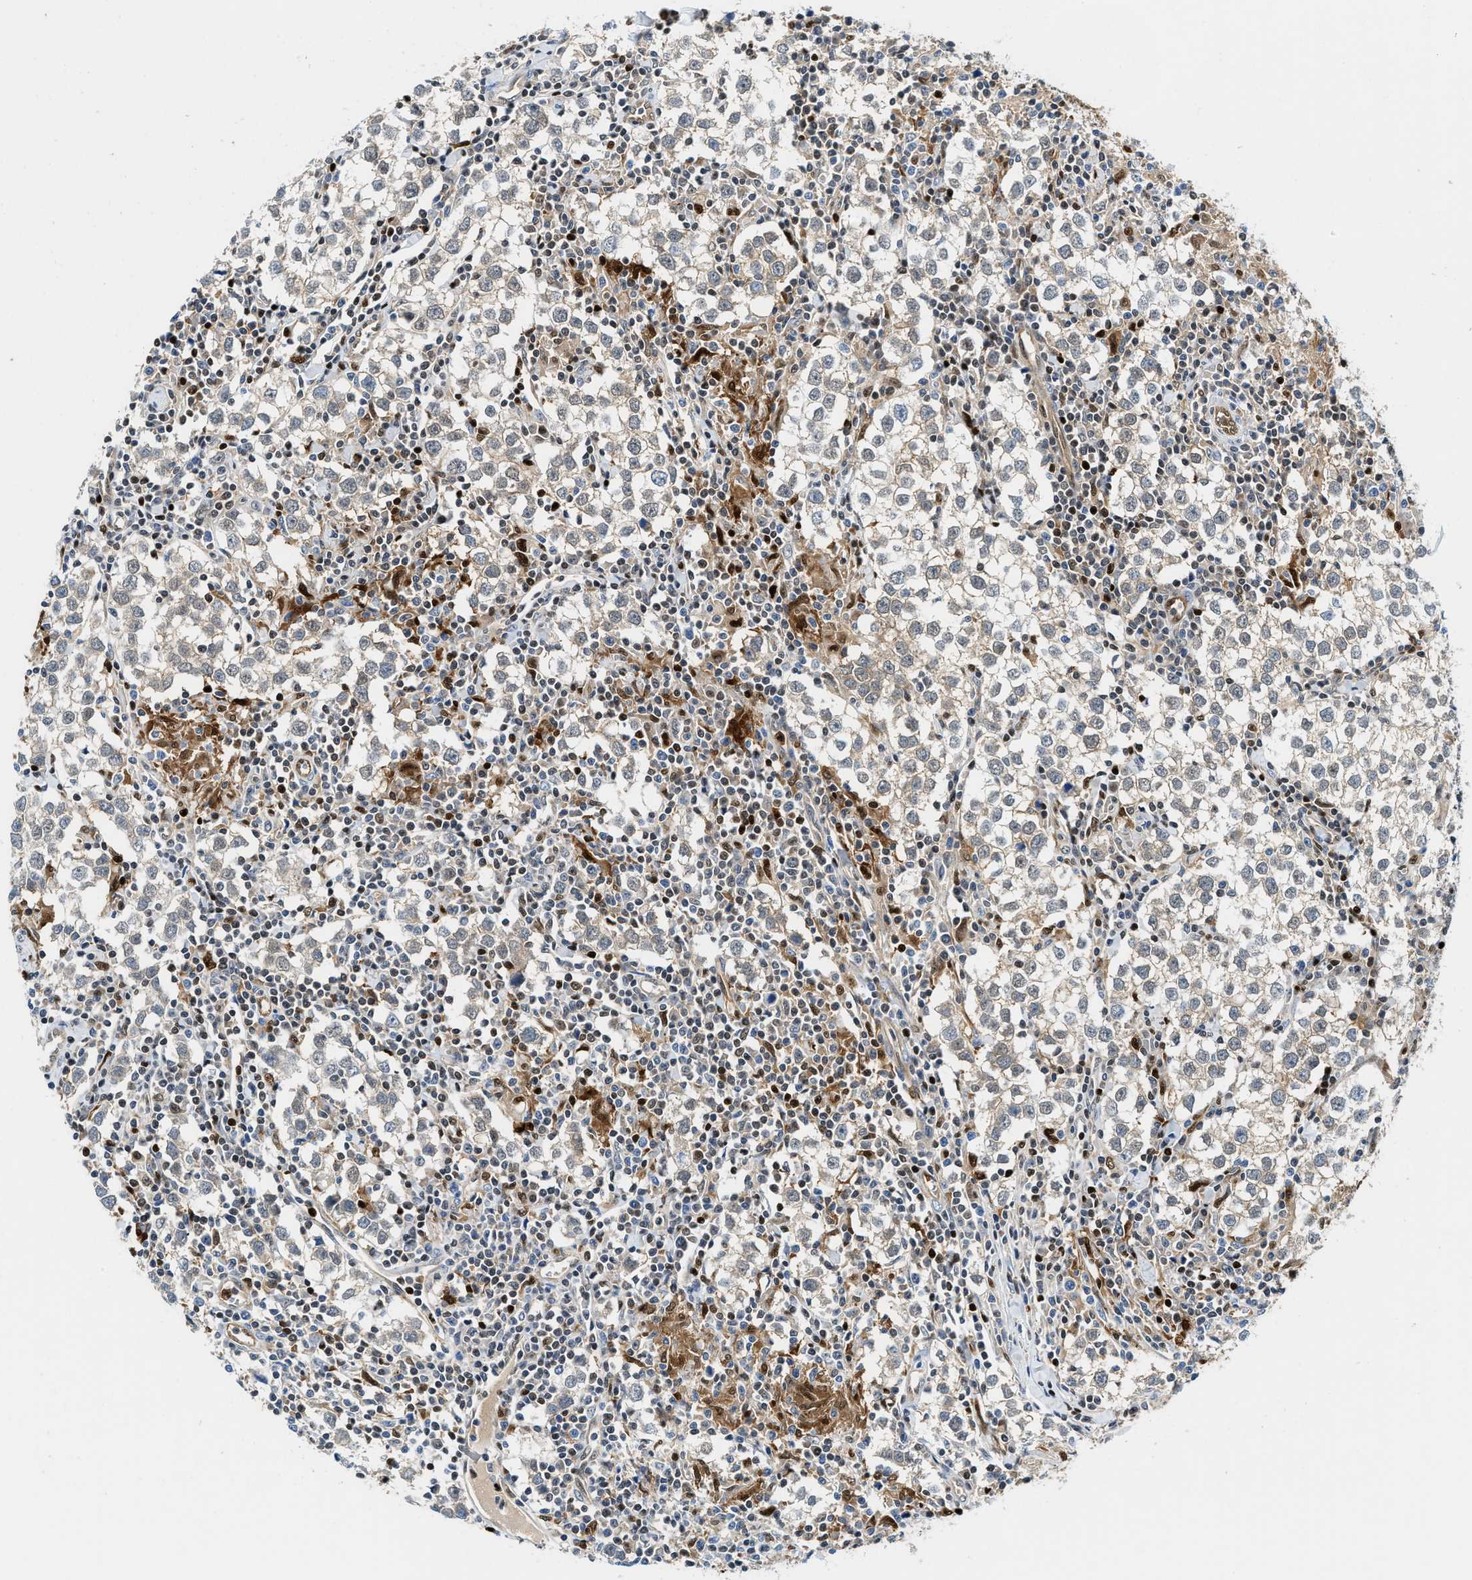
{"staining": {"intensity": "weak", "quantity": "<25%", "location": "cytoplasmic/membranous"}, "tissue": "testis cancer", "cell_type": "Tumor cells", "image_type": "cancer", "snomed": [{"axis": "morphology", "description": "Seminoma, NOS"}, {"axis": "morphology", "description": "Carcinoma, Embryonal, NOS"}, {"axis": "topography", "description": "Testis"}], "caption": "Immunohistochemistry (IHC) micrograph of neoplastic tissue: seminoma (testis) stained with DAB displays no significant protein staining in tumor cells. The staining was performed using DAB (3,3'-diaminobenzidine) to visualize the protein expression in brown, while the nuclei were stained in blue with hematoxylin (Magnification: 20x).", "gene": "LTA4H", "patient": {"sex": "male", "age": 36}}